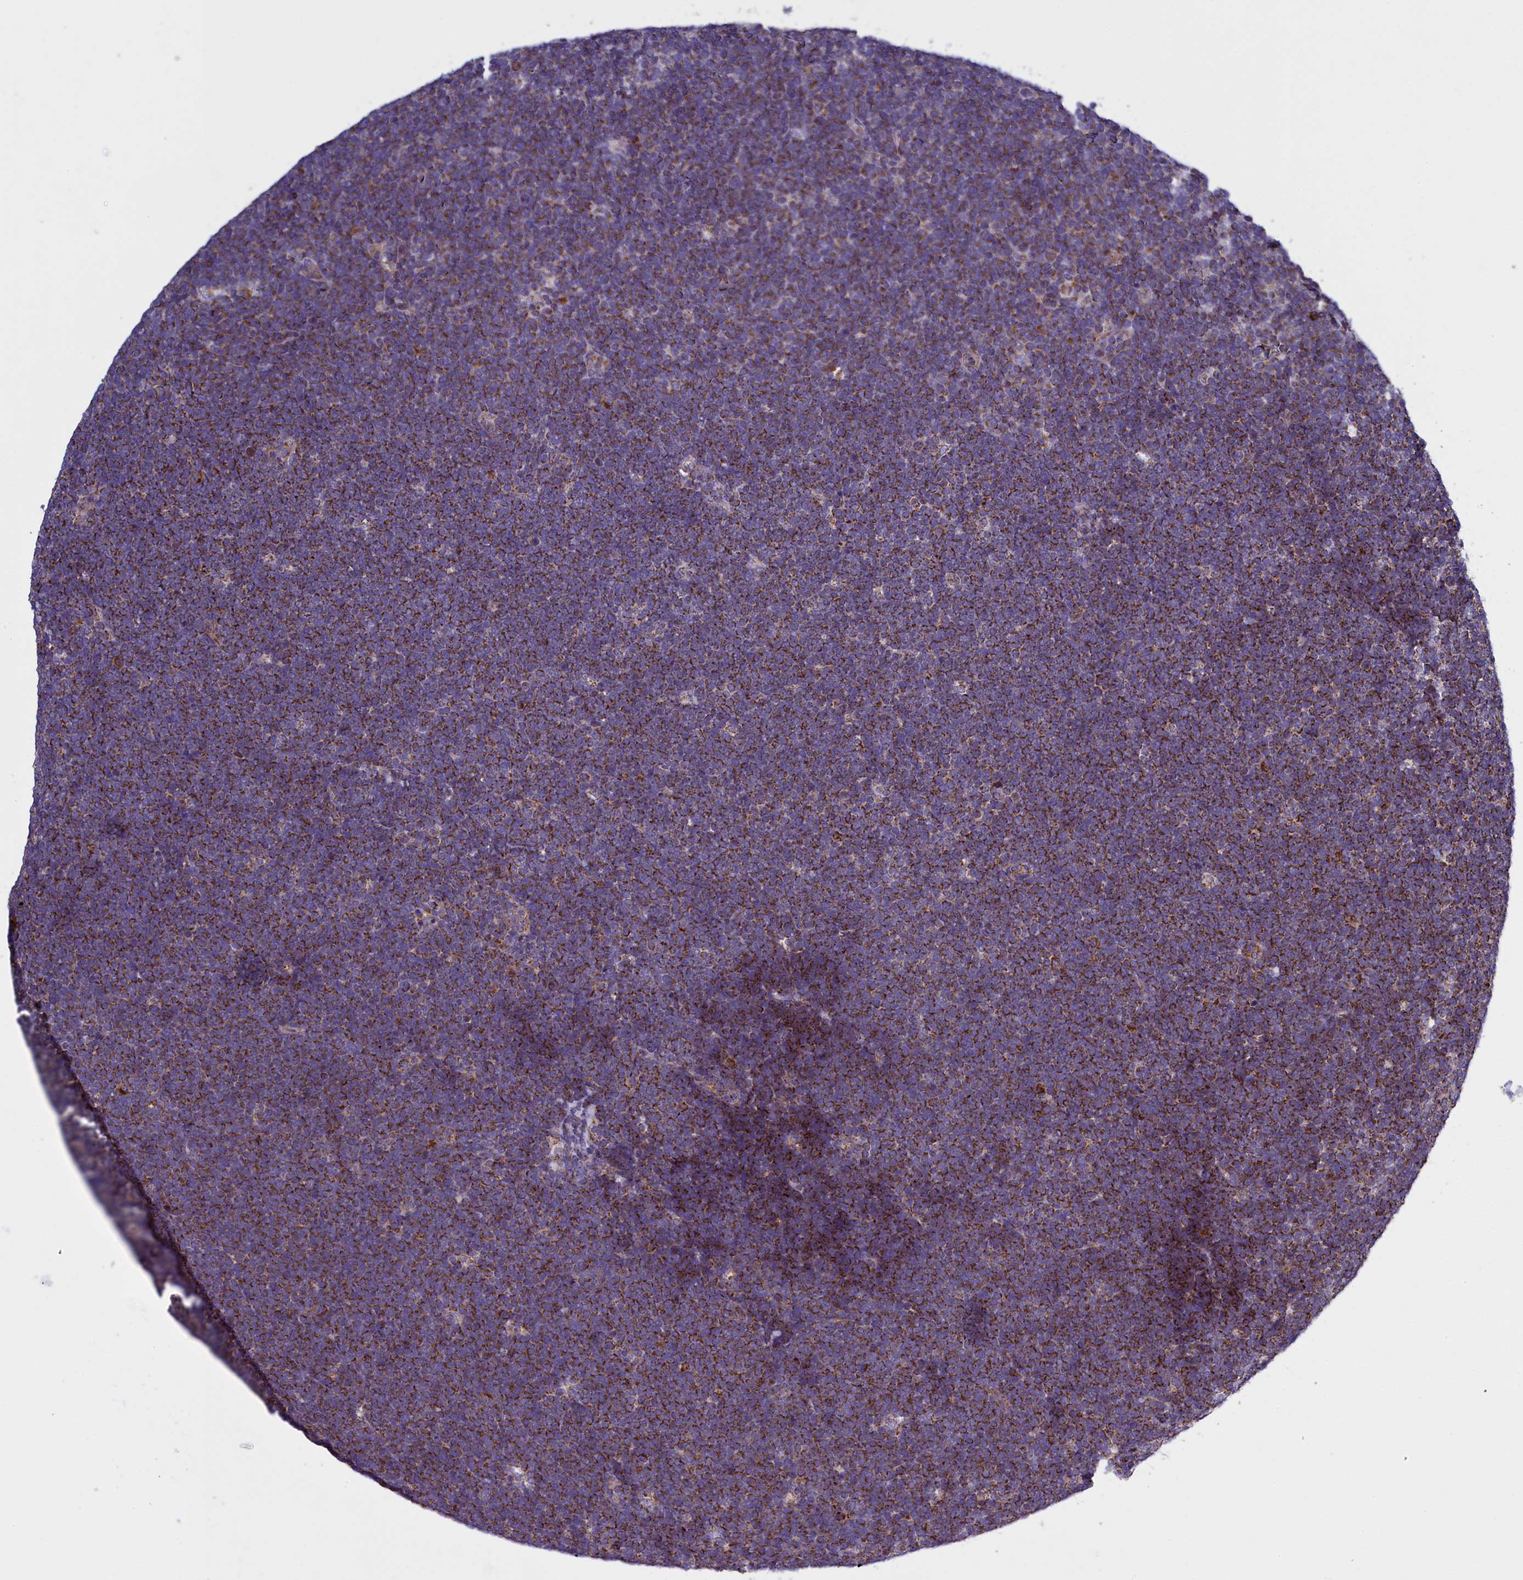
{"staining": {"intensity": "moderate", "quantity": ">75%", "location": "cytoplasmic/membranous"}, "tissue": "lymphoma", "cell_type": "Tumor cells", "image_type": "cancer", "snomed": [{"axis": "morphology", "description": "Malignant lymphoma, non-Hodgkin's type, High grade"}, {"axis": "topography", "description": "Lymph node"}], "caption": "Immunohistochemistry image of neoplastic tissue: high-grade malignant lymphoma, non-Hodgkin's type stained using immunohistochemistry (IHC) demonstrates medium levels of moderate protein expression localized specifically in the cytoplasmic/membranous of tumor cells, appearing as a cytoplasmic/membranous brown color.", "gene": "IFT122", "patient": {"sex": "male", "age": 13}}